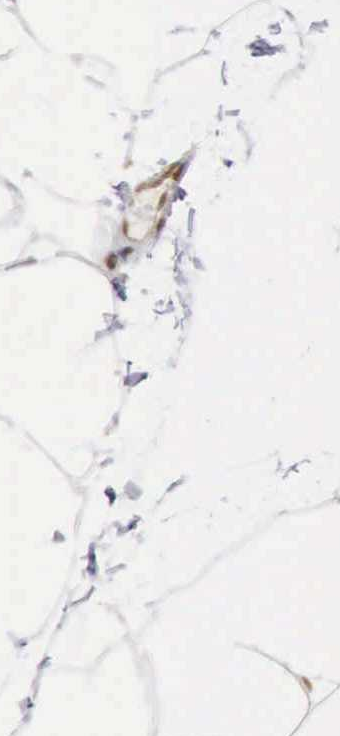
{"staining": {"intensity": "negative", "quantity": "none", "location": "none"}, "tissue": "adipose tissue", "cell_type": "Adipocytes", "image_type": "normal", "snomed": [{"axis": "morphology", "description": "Normal tissue, NOS"}, {"axis": "morphology", "description": "Duct carcinoma"}, {"axis": "topography", "description": "Breast"}, {"axis": "topography", "description": "Adipose tissue"}], "caption": "This is an immunohistochemistry micrograph of benign human adipose tissue. There is no staining in adipocytes.", "gene": "CDKN2A", "patient": {"sex": "female", "age": 37}}